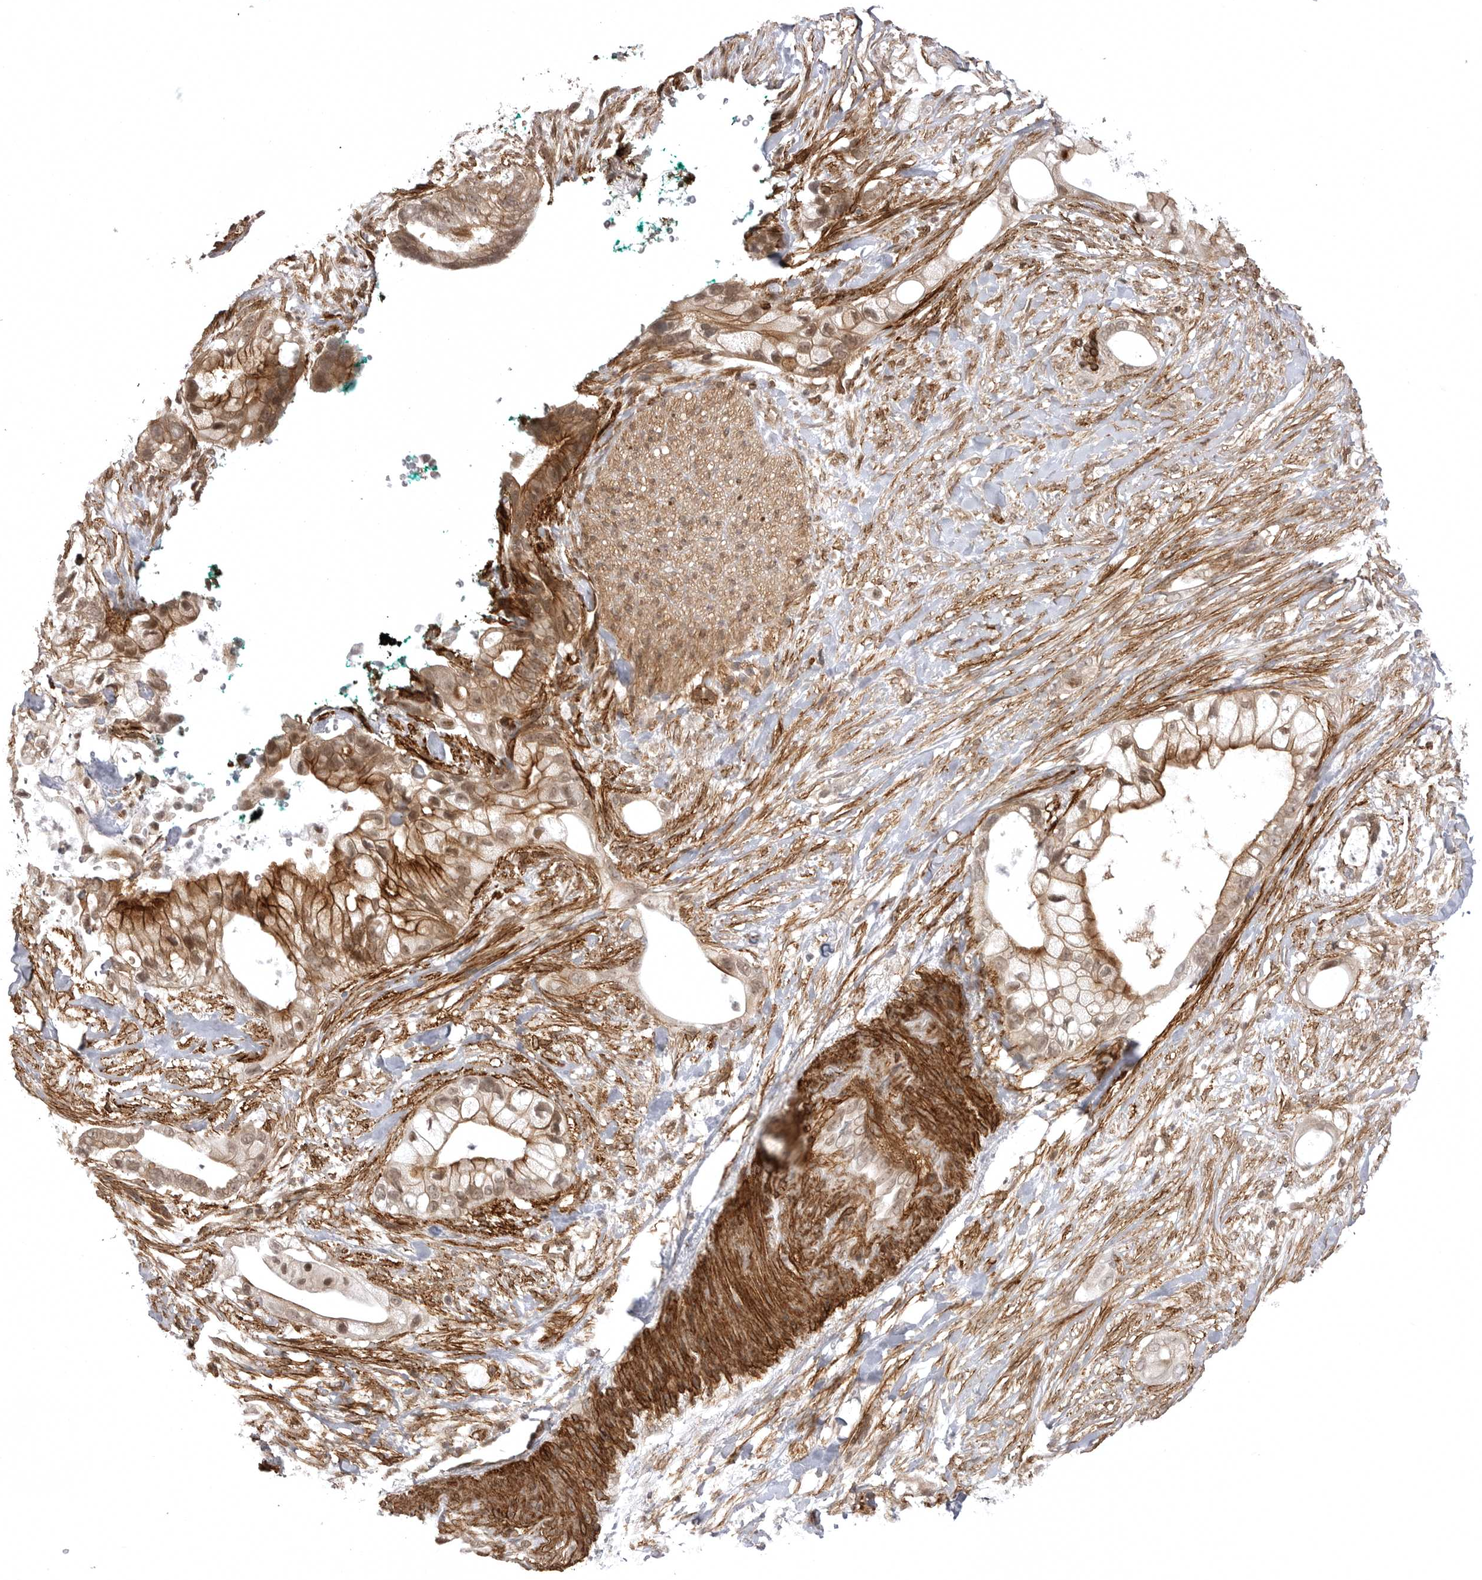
{"staining": {"intensity": "moderate", "quantity": "25%-75%", "location": "cytoplasmic/membranous,nuclear"}, "tissue": "pancreatic cancer", "cell_type": "Tumor cells", "image_type": "cancer", "snomed": [{"axis": "morphology", "description": "Adenocarcinoma, NOS"}, {"axis": "topography", "description": "Pancreas"}], "caption": "Protein expression analysis of pancreatic cancer displays moderate cytoplasmic/membranous and nuclear expression in approximately 25%-75% of tumor cells. (Brightfield microscopy of DAB IHC at high magnification).", "gene": "SORBS1", "patient": {"sex": "male", "age": 53}}